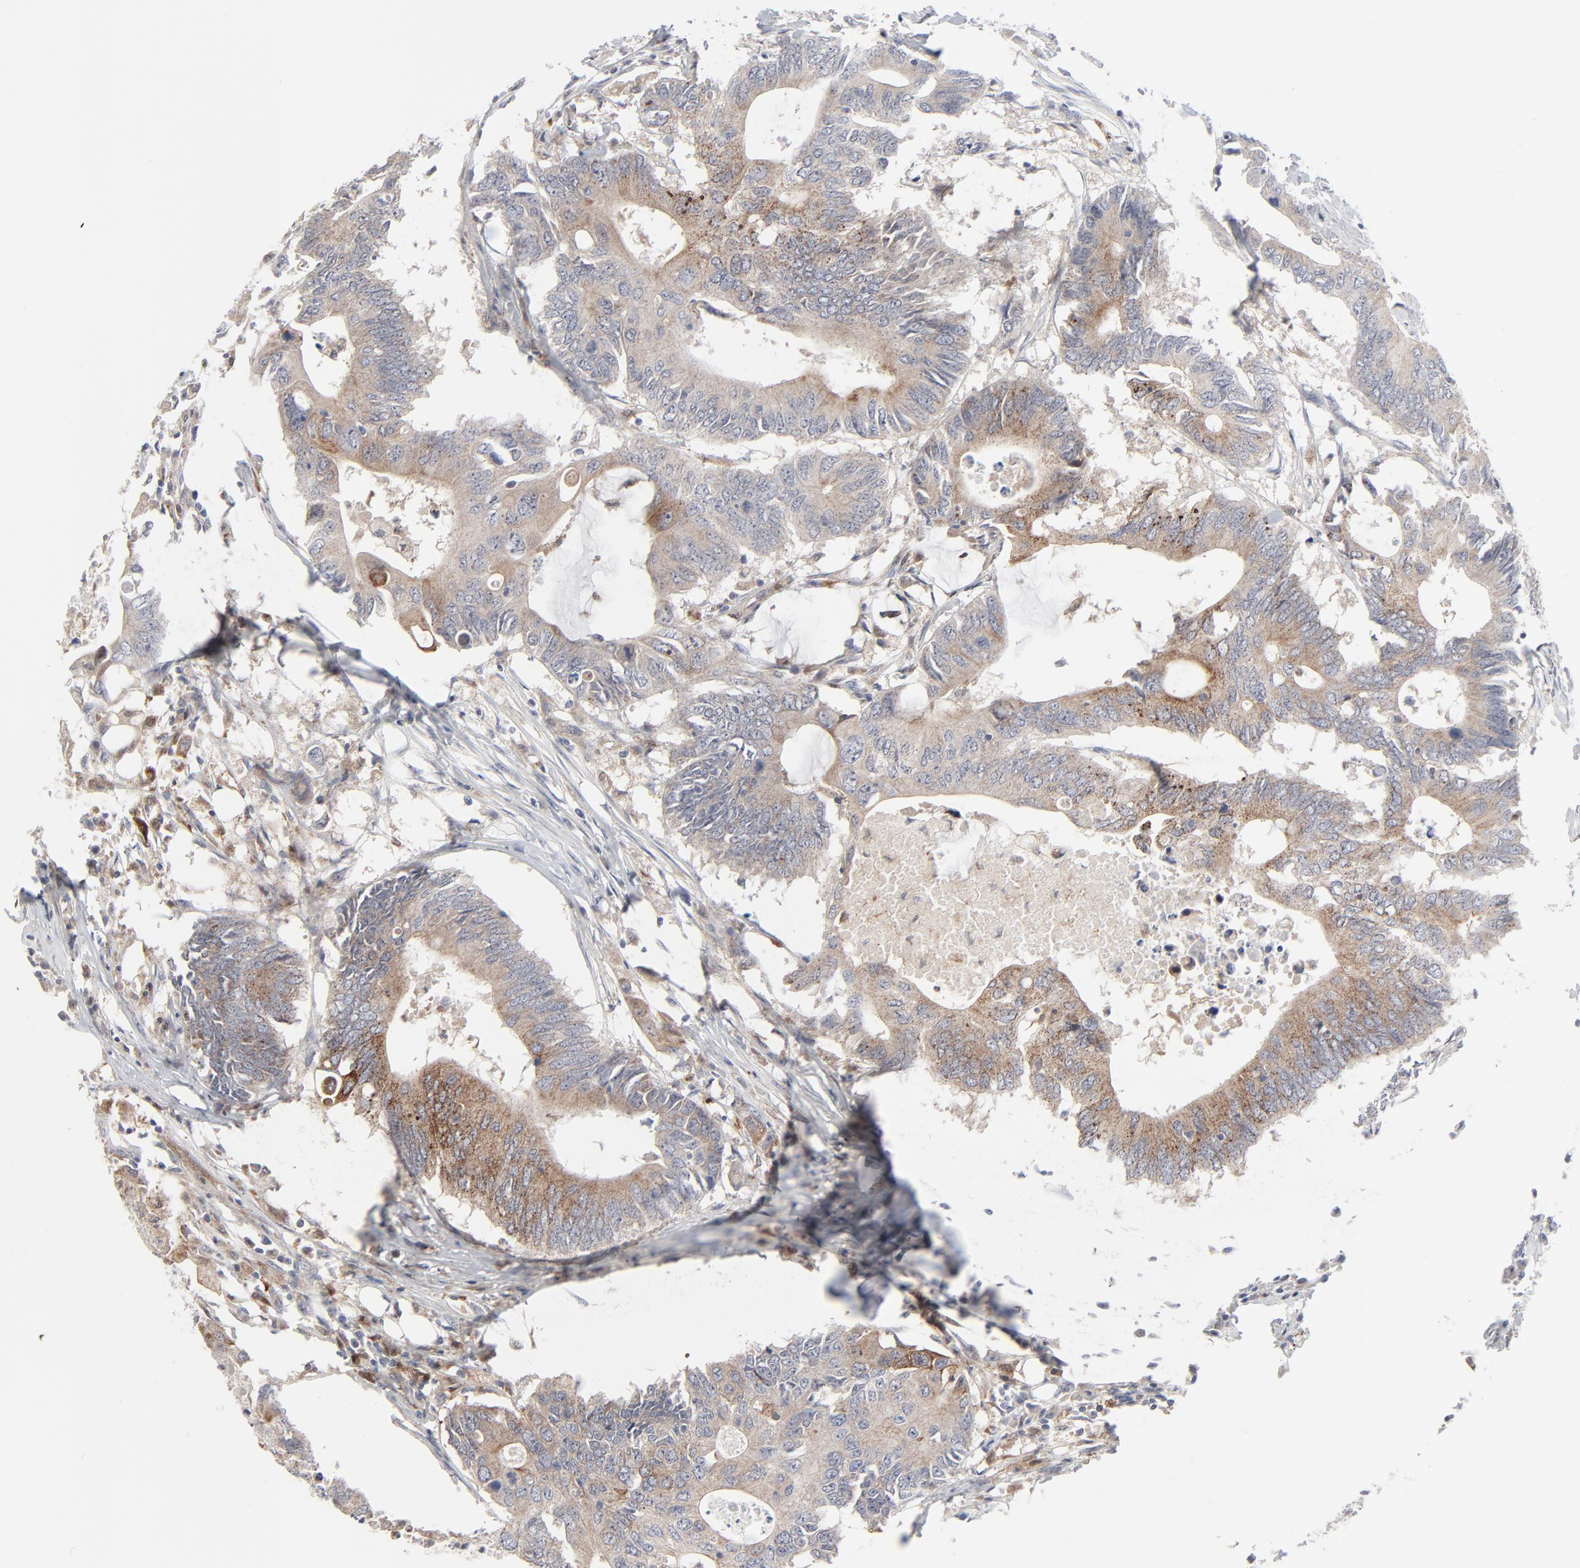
{"staining": {"intensity": "weak", "quantity": "25%-75%", "location": "cytoplasmic/membranous"}, "tissue": "colorectal cancer", "cell_type": "Tumor cells", "image_type": "cancer", "snomed": [{"axis": "morphology", "description": "Adenocarcinoma, NOS"}, {"axis": "topography", "description": "Colon"}], "caption": "High-power microscopy captured an immunohistochemistry micrograph of colorectal cancer (adenocarcinoma), revealing weak cytoplasmic/membranous staining in about 25%-75% of tumor cells. (brown staining indicates protein expression, while blue staining denotes nuclei).", "gene": "BID", "patient": {"sex": "male", "age": 71}}